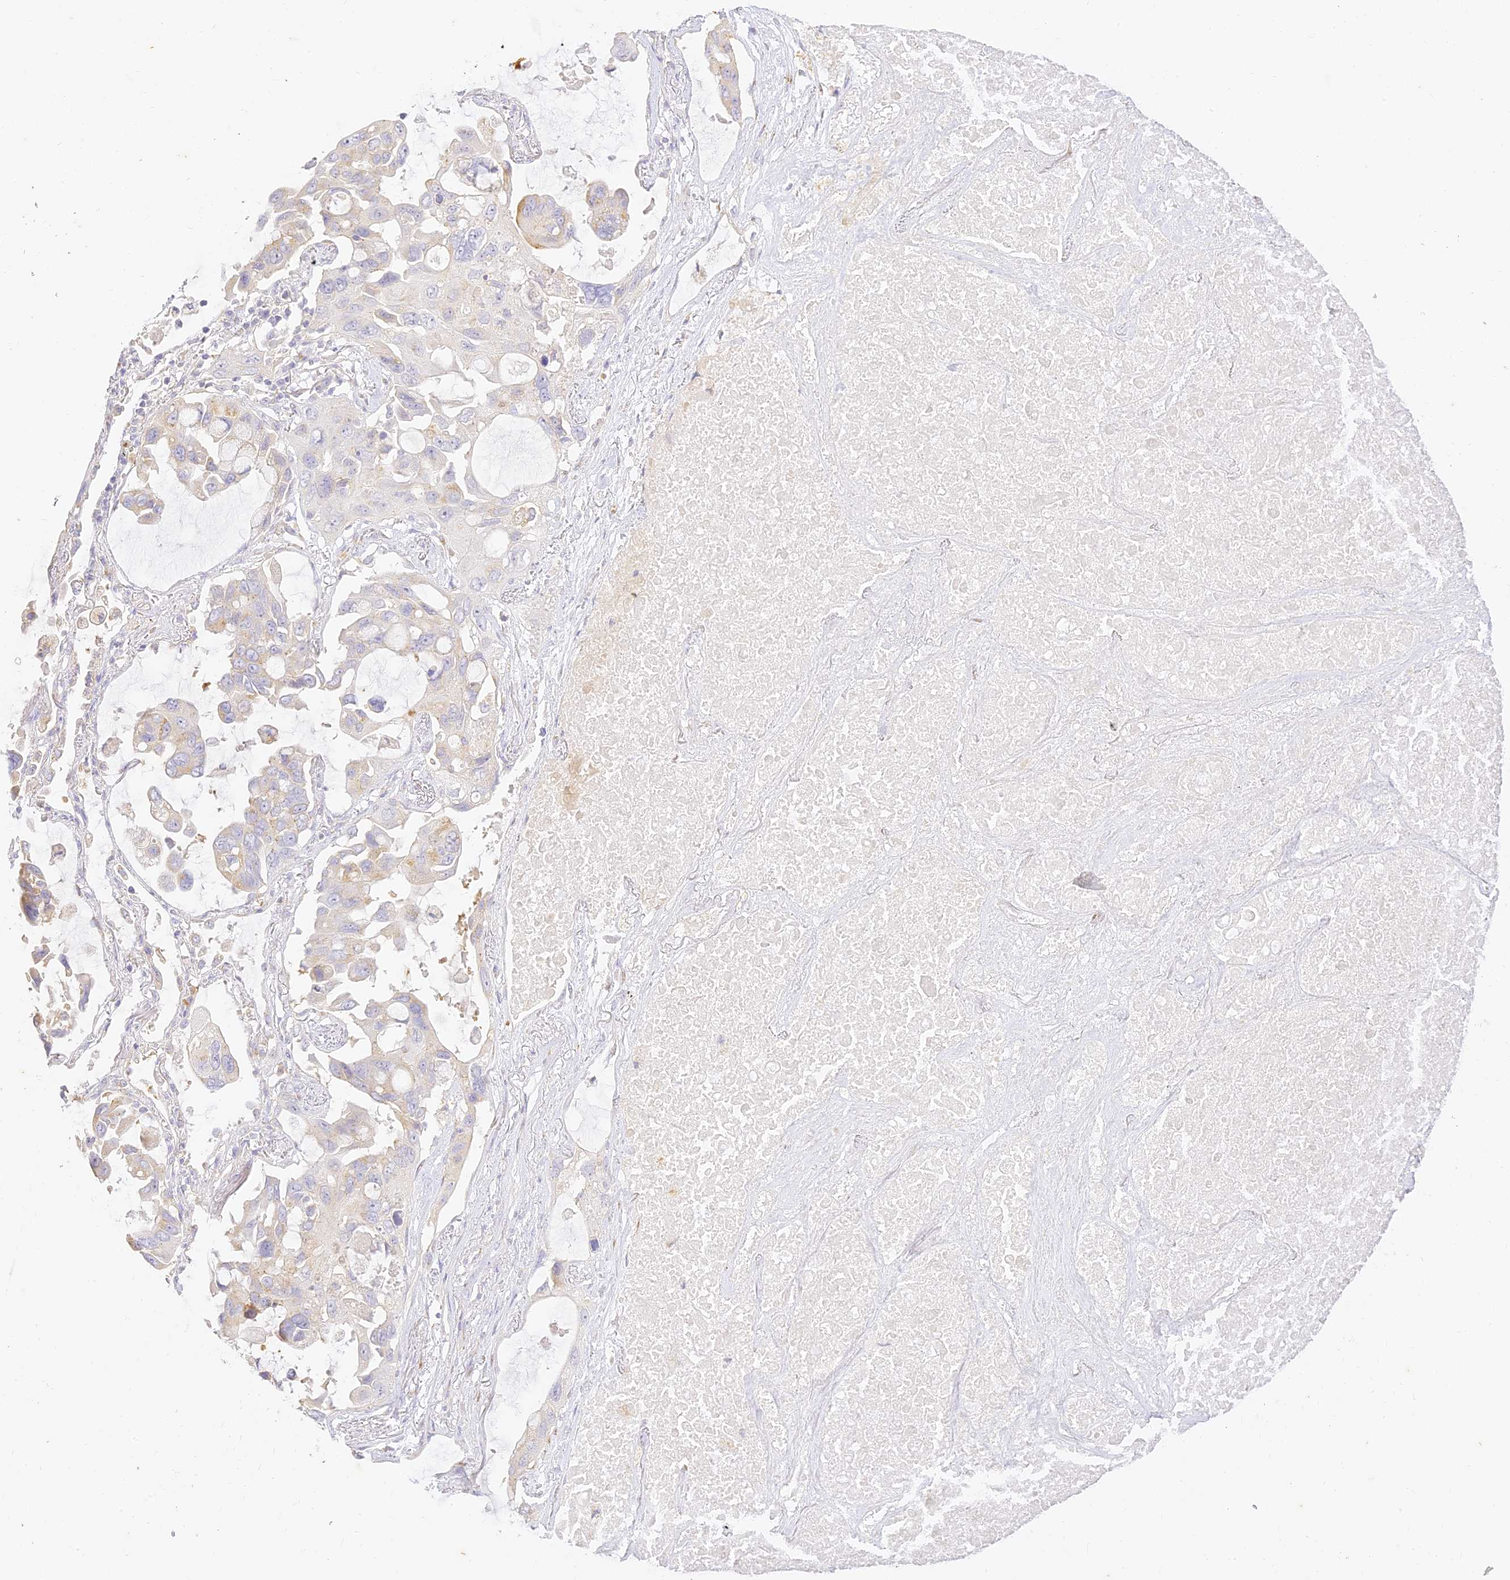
{"staining": {"intensity": "negative", "quantity": "none", "location": "none"}, "tissue": "lung cancer", "cell_type": "Tumor cells", "image_type": "cancer", "snomed": [{"axis": "morphology", "description": "Squamous cell carcinoma, NOS"}, {"axis": "topography", "description": "Lung"}], "caption": "High magnification brightfield microscopy of lung cancer stained with DAB (brown) and counterstained with hematoxylin (blue): tumor cells show no significant expression.", "gene": "SEC13", "patient": {"sex": "female", "age": 73}}